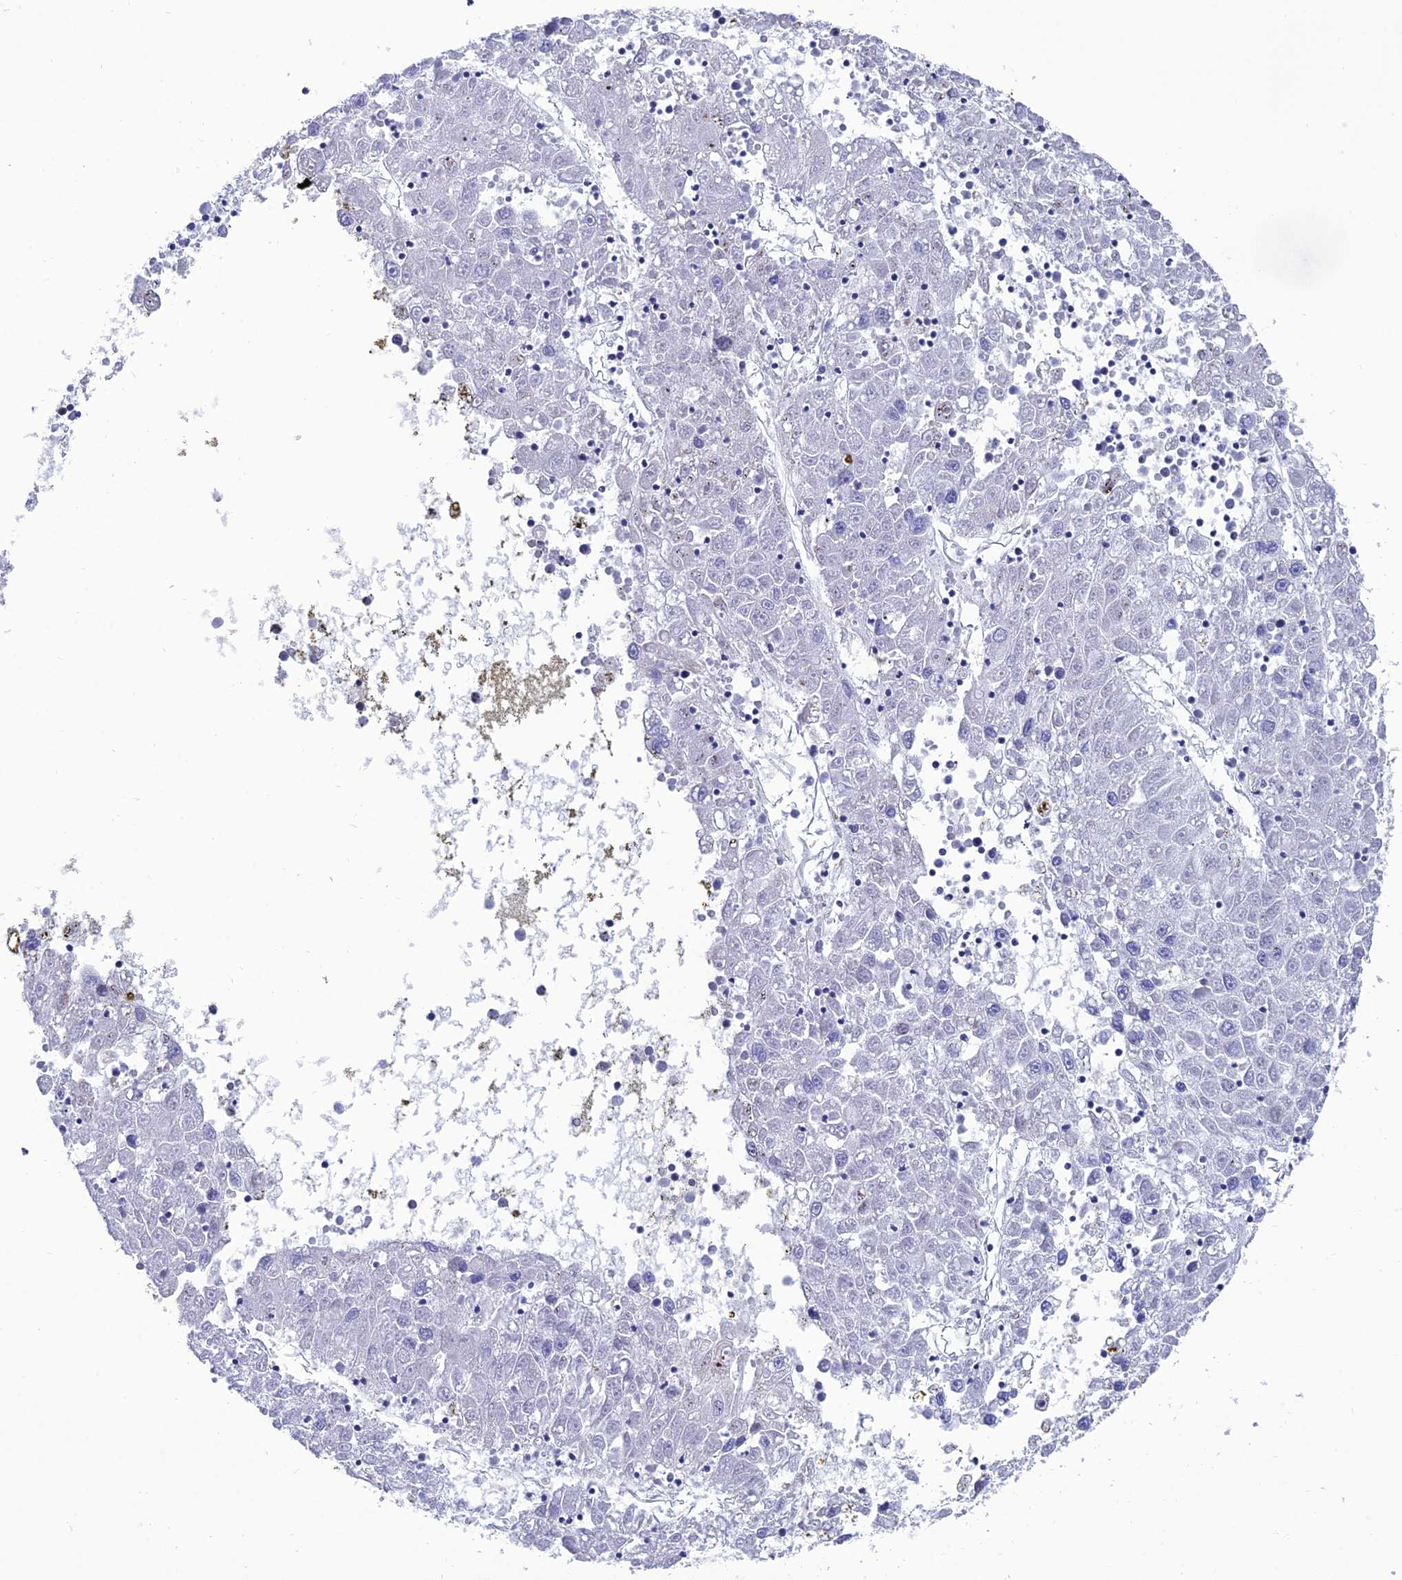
{"staining": {"intensity": "negative", "quantity": "none", "location": "none"}, "tissue": "liver cancer", "cell_type": "Tumor cells", "image_type": "cancer", "snomed": [{"axis": "morphology", "description": "Carcinoma, Hepatocellular, NOS"}, {"axis": "topography", "description": "Liver"}], "caption": "A photomicrograph of liver cancer stained for a protein shows no brown staining in tumor cells.", "gene": "PPP1R18", "patient": {"sex": "male", "age": 49}}